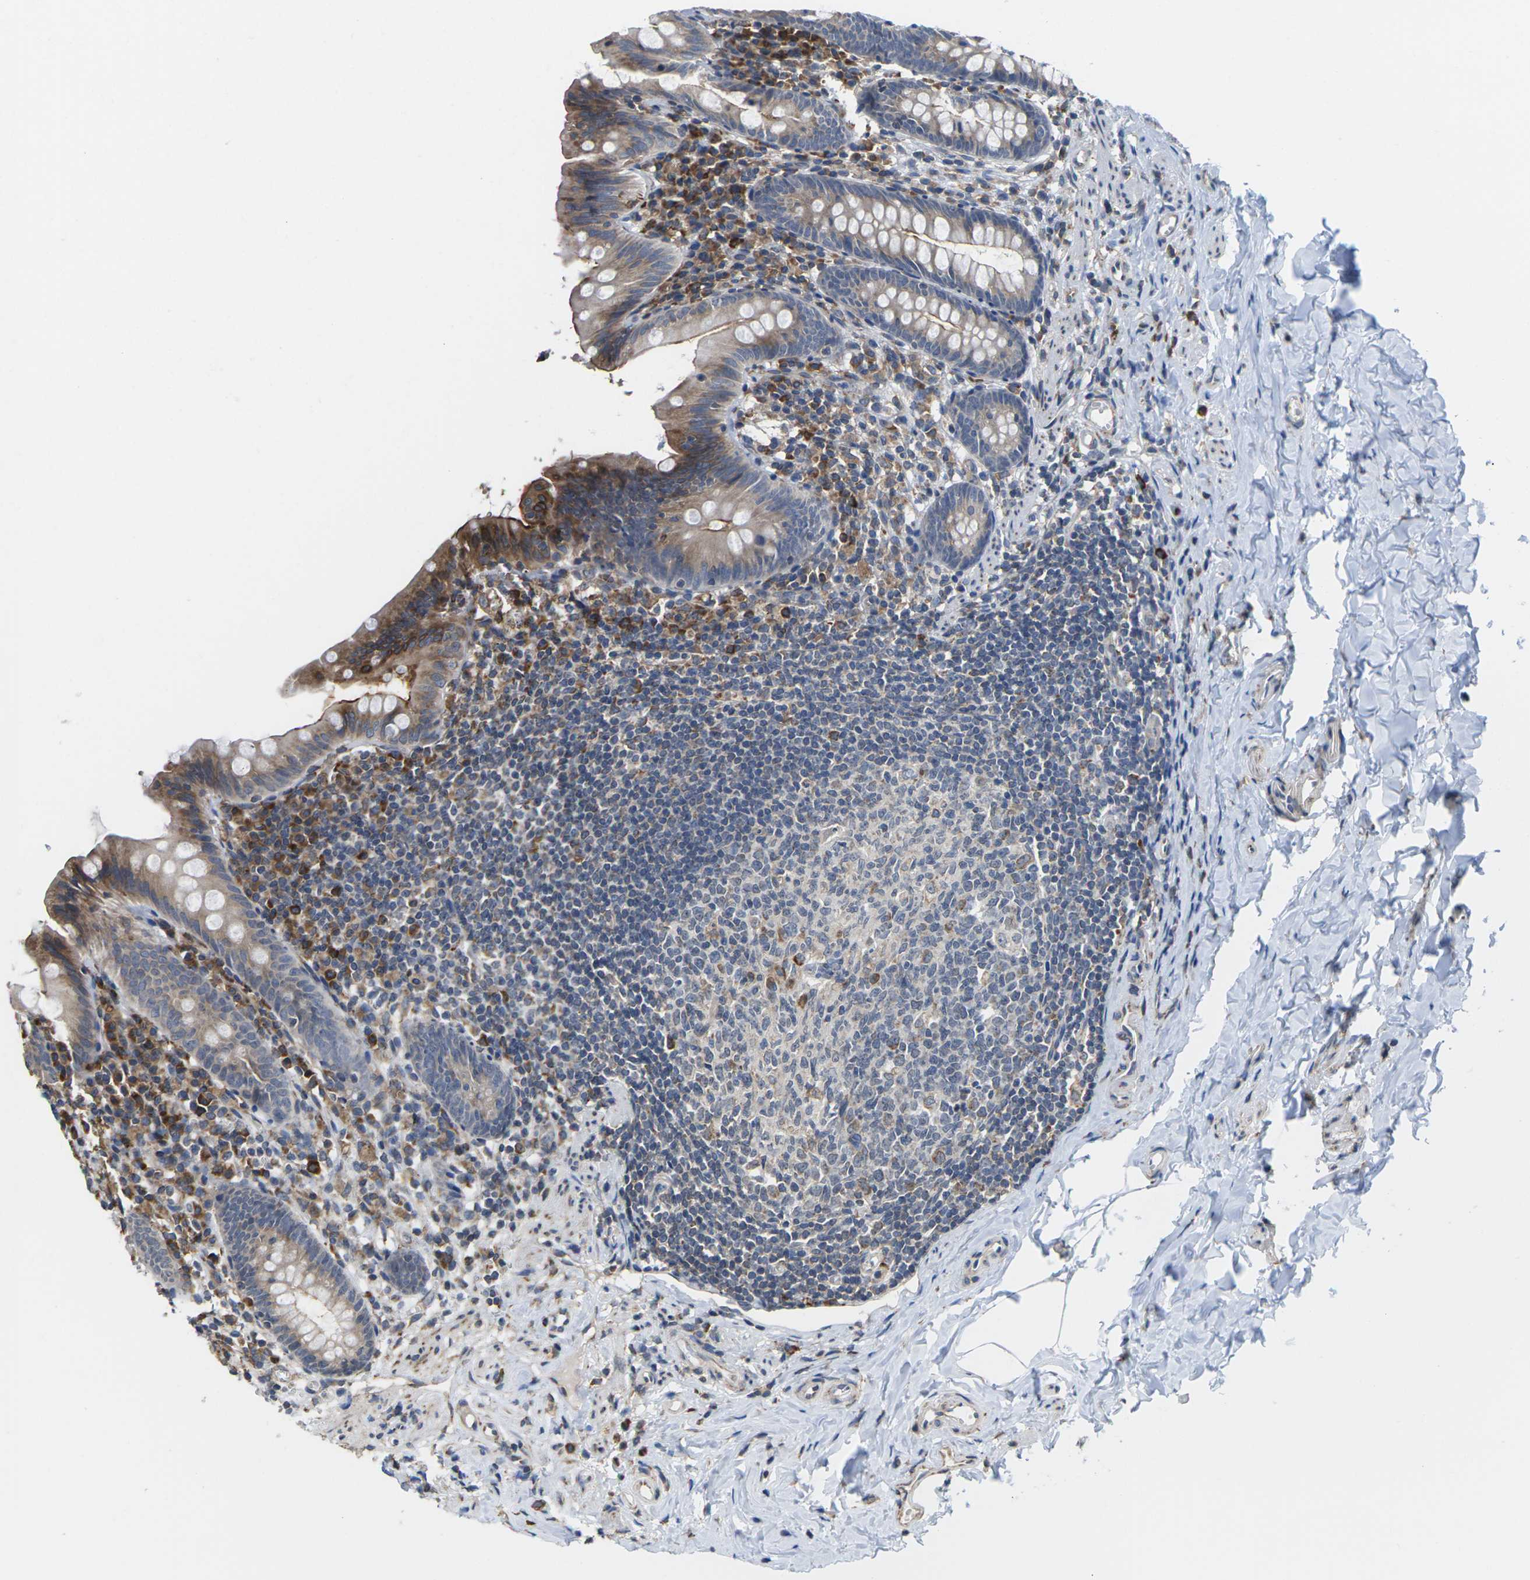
{"staining": {"intensity": "weak", "quantity": ">75%", "location": "cytoplasmic/membranous"}, "tissue": "appendix", "cell_type": "Glandular cells", "image_type": "normal", "snomed": [{"axis": "morphology", "description": "Normal tissue, NOS"}, {"axis": "topography", "description": "Appendix"}], "caption": "Human appendix stained with a protein marker displays weak staining in glandular cells.", "gene": "PDZK1IP1", "patient": {"sex": "male", "age": 52}}